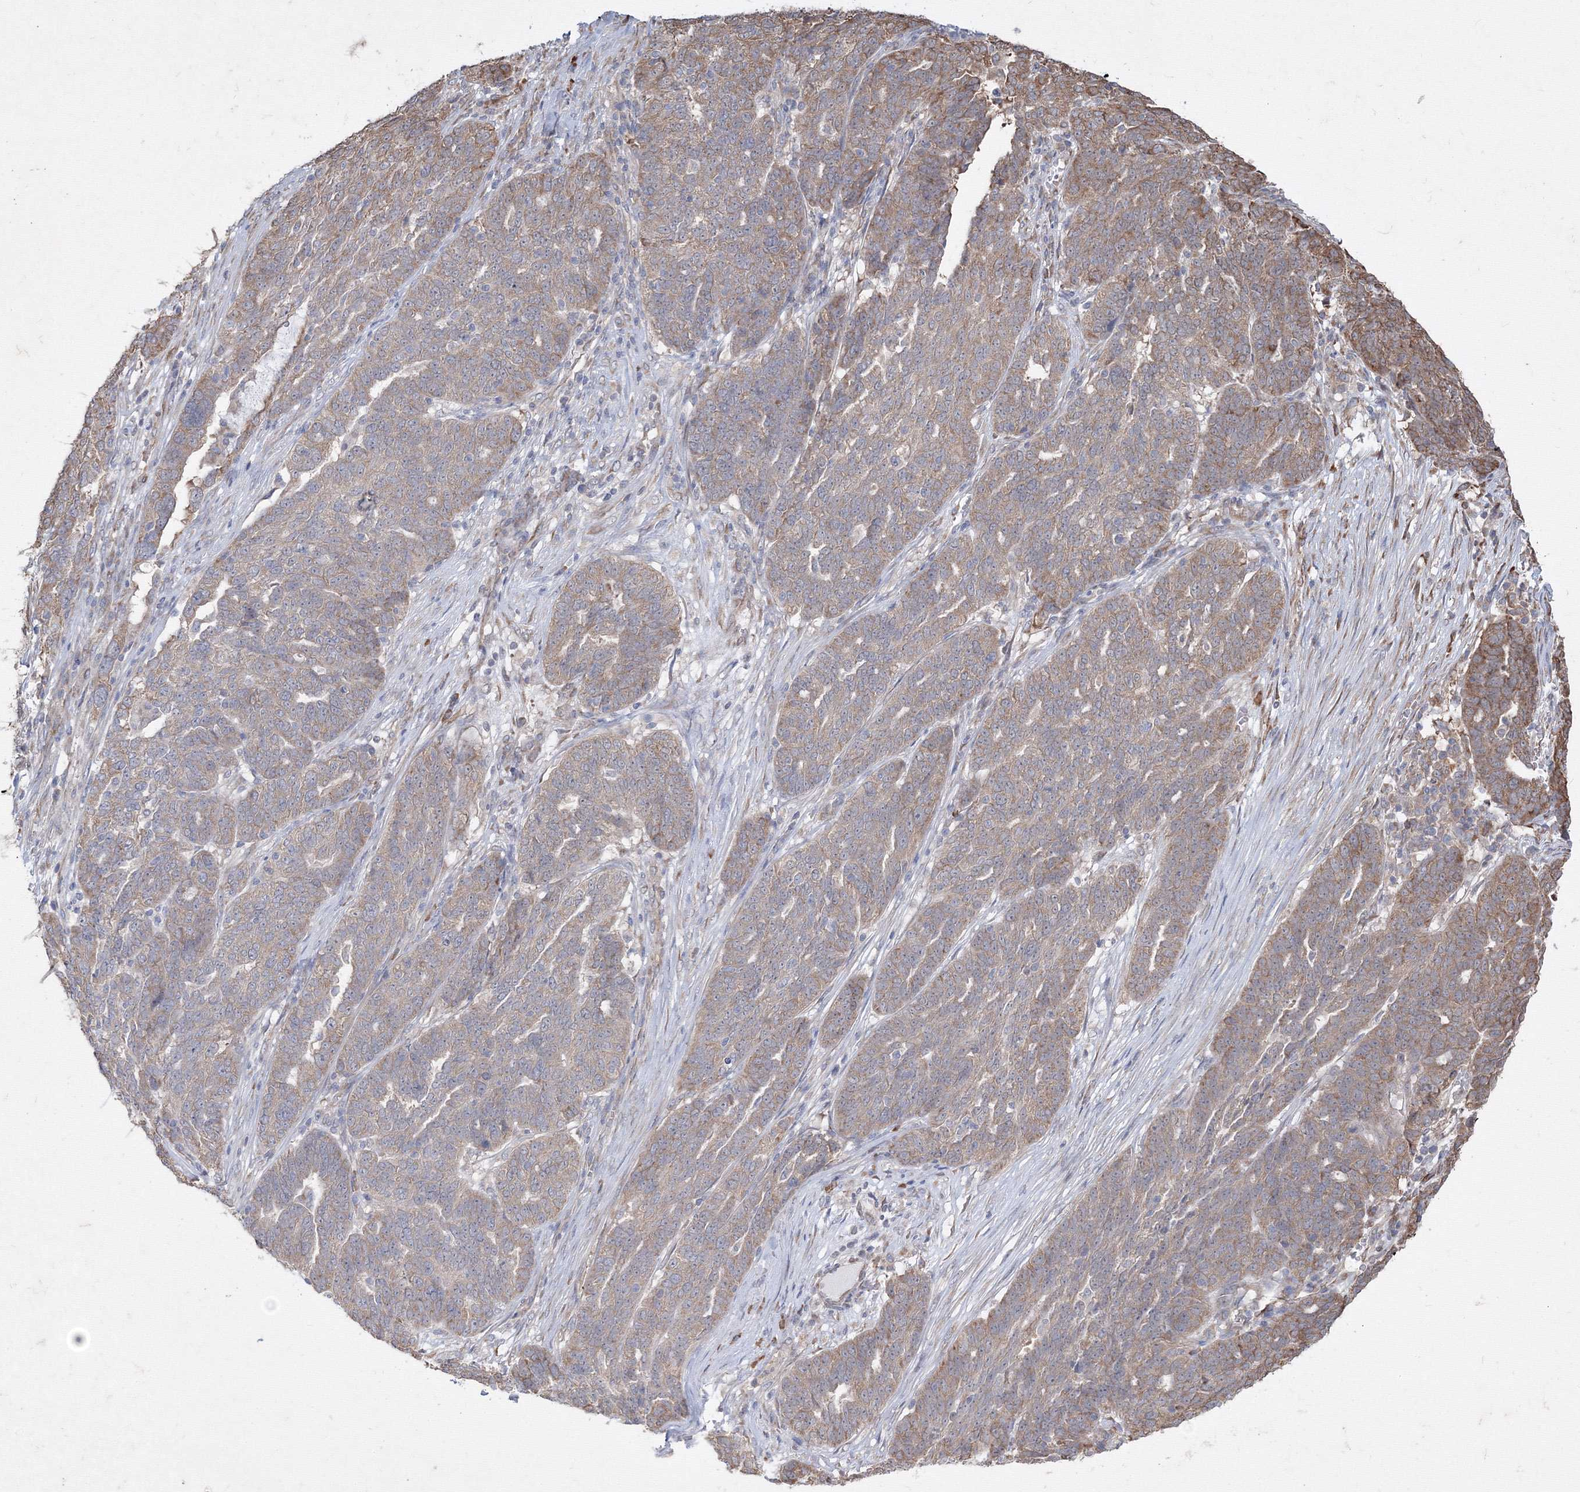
{"staining": {"intensity": "weak", "quantity": ">75%", "location": "cytoplasmic/membranous"}, "tissue": "ovarian cancer", "cell_type": "Tumor cells", "image_type": "cancer", "snomed": [{"axis": "morphology", "description": "Cystadenocarcinoma, serous, NOS"}, {"axis": "topography", "description": "Ovary"}], "caption": "Protein expression analysis of serous cystadenocarcinoma (ovarian) reveals weak cytoplasmic/membranous positivity in approximately >75% of tumor cells.", "gene": "FBXL8", "patient": {"sex": "female", "age": 59}}